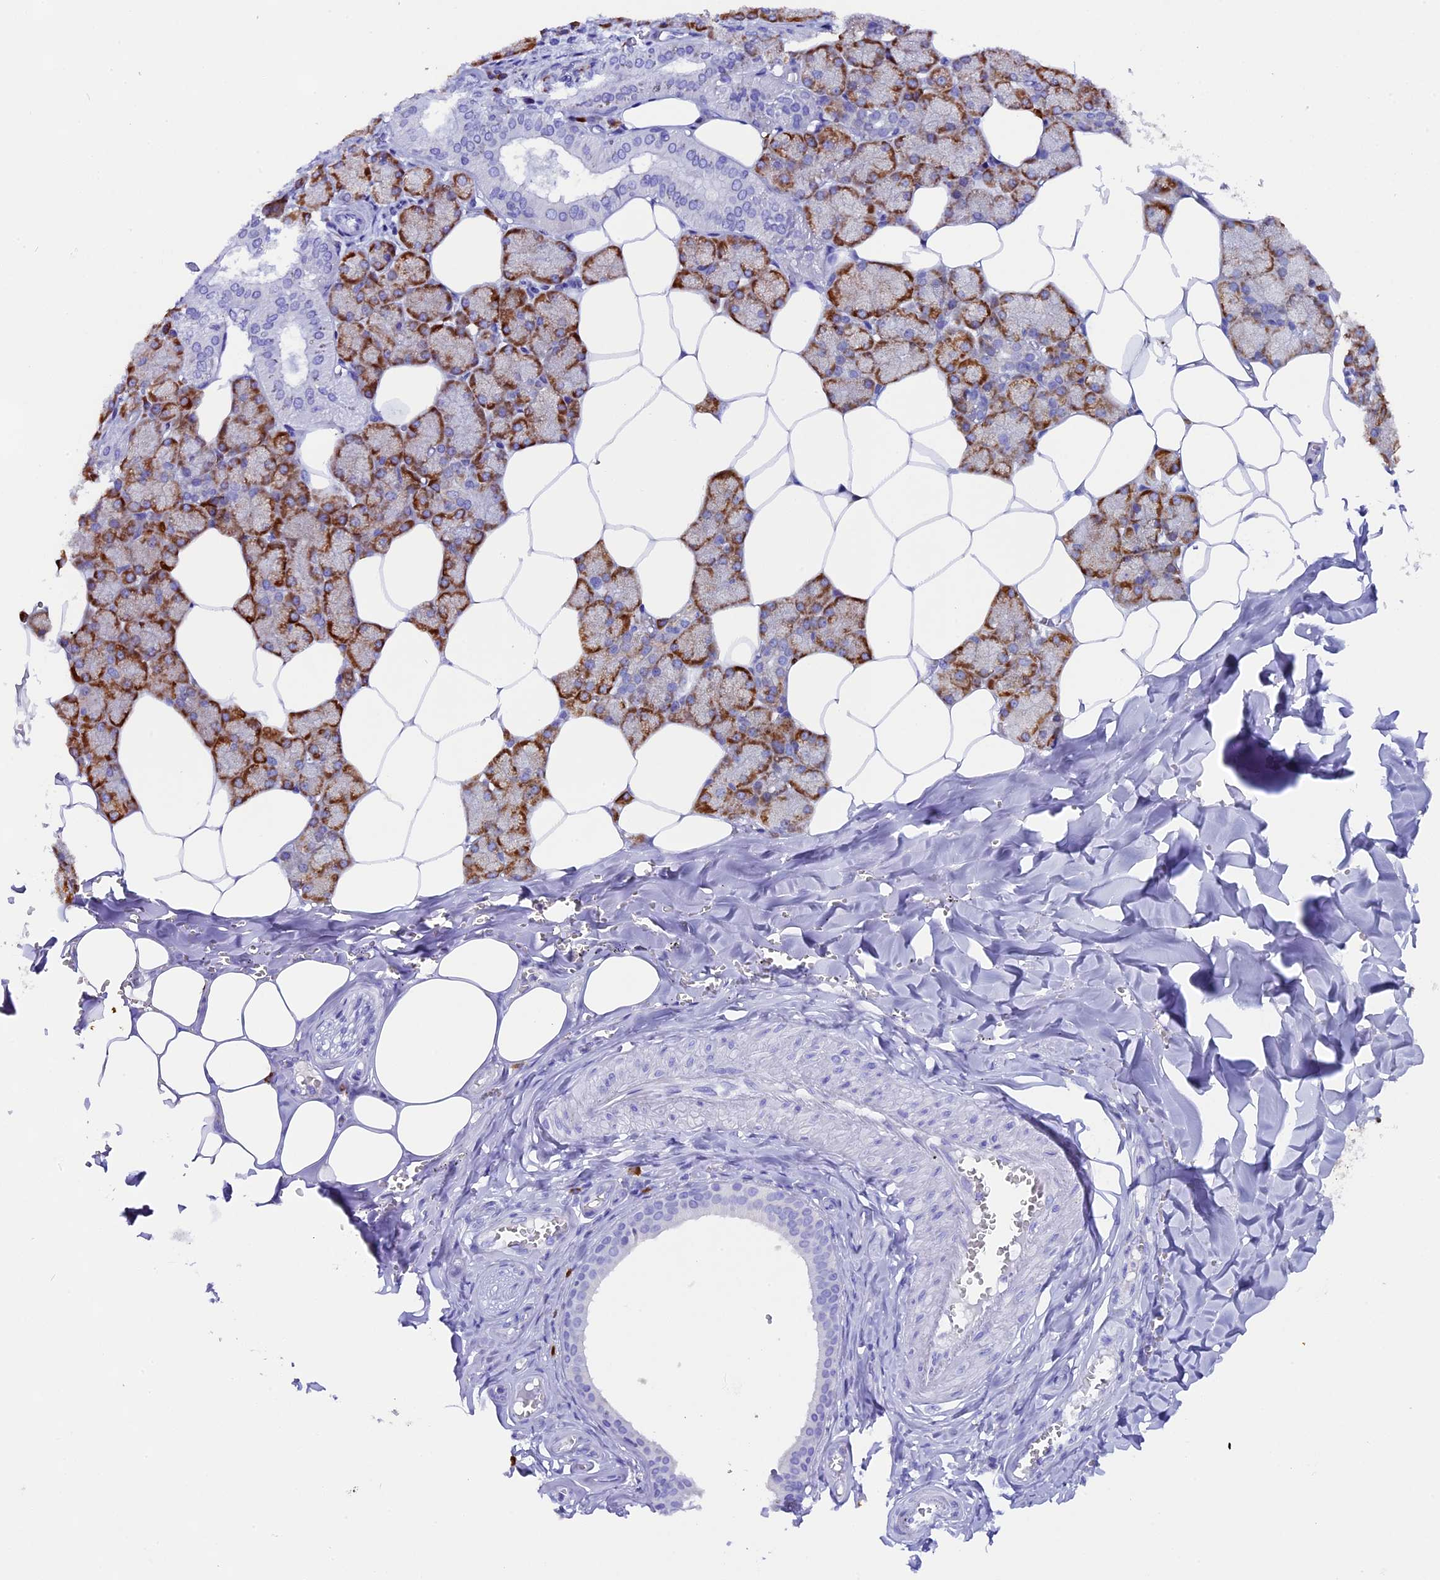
{"staining": {"intensity": "strong", "quantity": "25%-75%", "location": "cytoplasmic/membranous"}, "tissue": "salivary gland", "cell_type": "Glandular cells", "image_type": "normal", "snomed": [{"axis": "morphology", "description": "Normal tissue, NOS"}, {"axis": "topography", "description": "Salivary gland"}], "caption": "A photomicrograph of salivary gland stained for a protein demonstrates strong cytoplasmic/membranous brown staining in glandular cells. (IHC, brightfield microscopy, high magnification).", "gene": "FKBP11", "patient": {"sex": "male", "age": 62}}